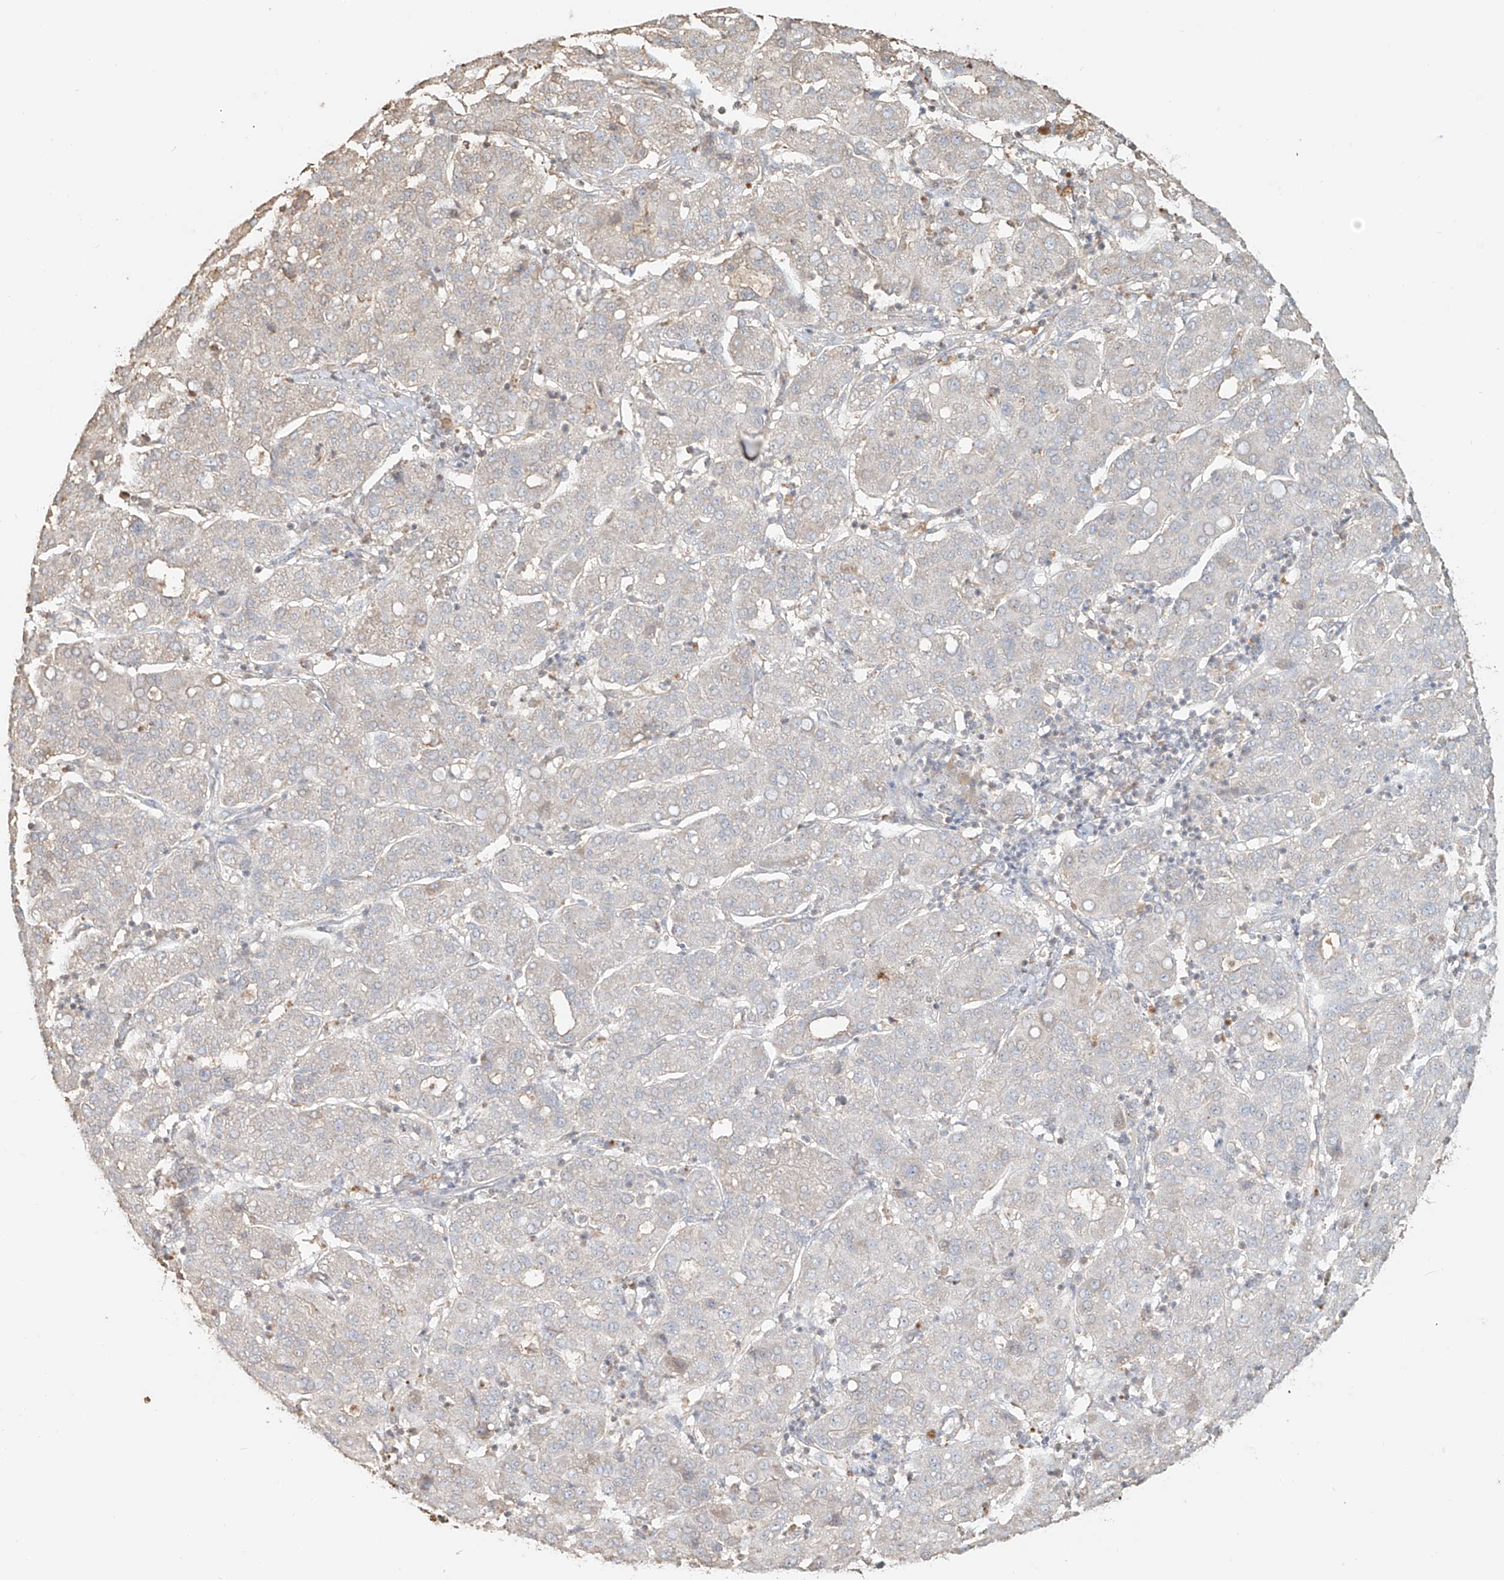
{"staining": {"intensity": "negative", "quantity": "none", "location": "none"}, "tissue": "liver cancer", "cell_type": "Tumor cells", "image_type": "cancer", "snomed": [{"axis": "morphology", "description": "Carcinoma, Hepatocellular, NOS"}, {"axis": "topography", "description": "Liver"}], "caption": "This is an immunohistochemistry (IHC) micrograph of human liver cancer (hepatocellular carcinoma). There is no positivity in tumor cells.", "gene": "NPHS1", "patient": {"sex": "male", "age": 65}}